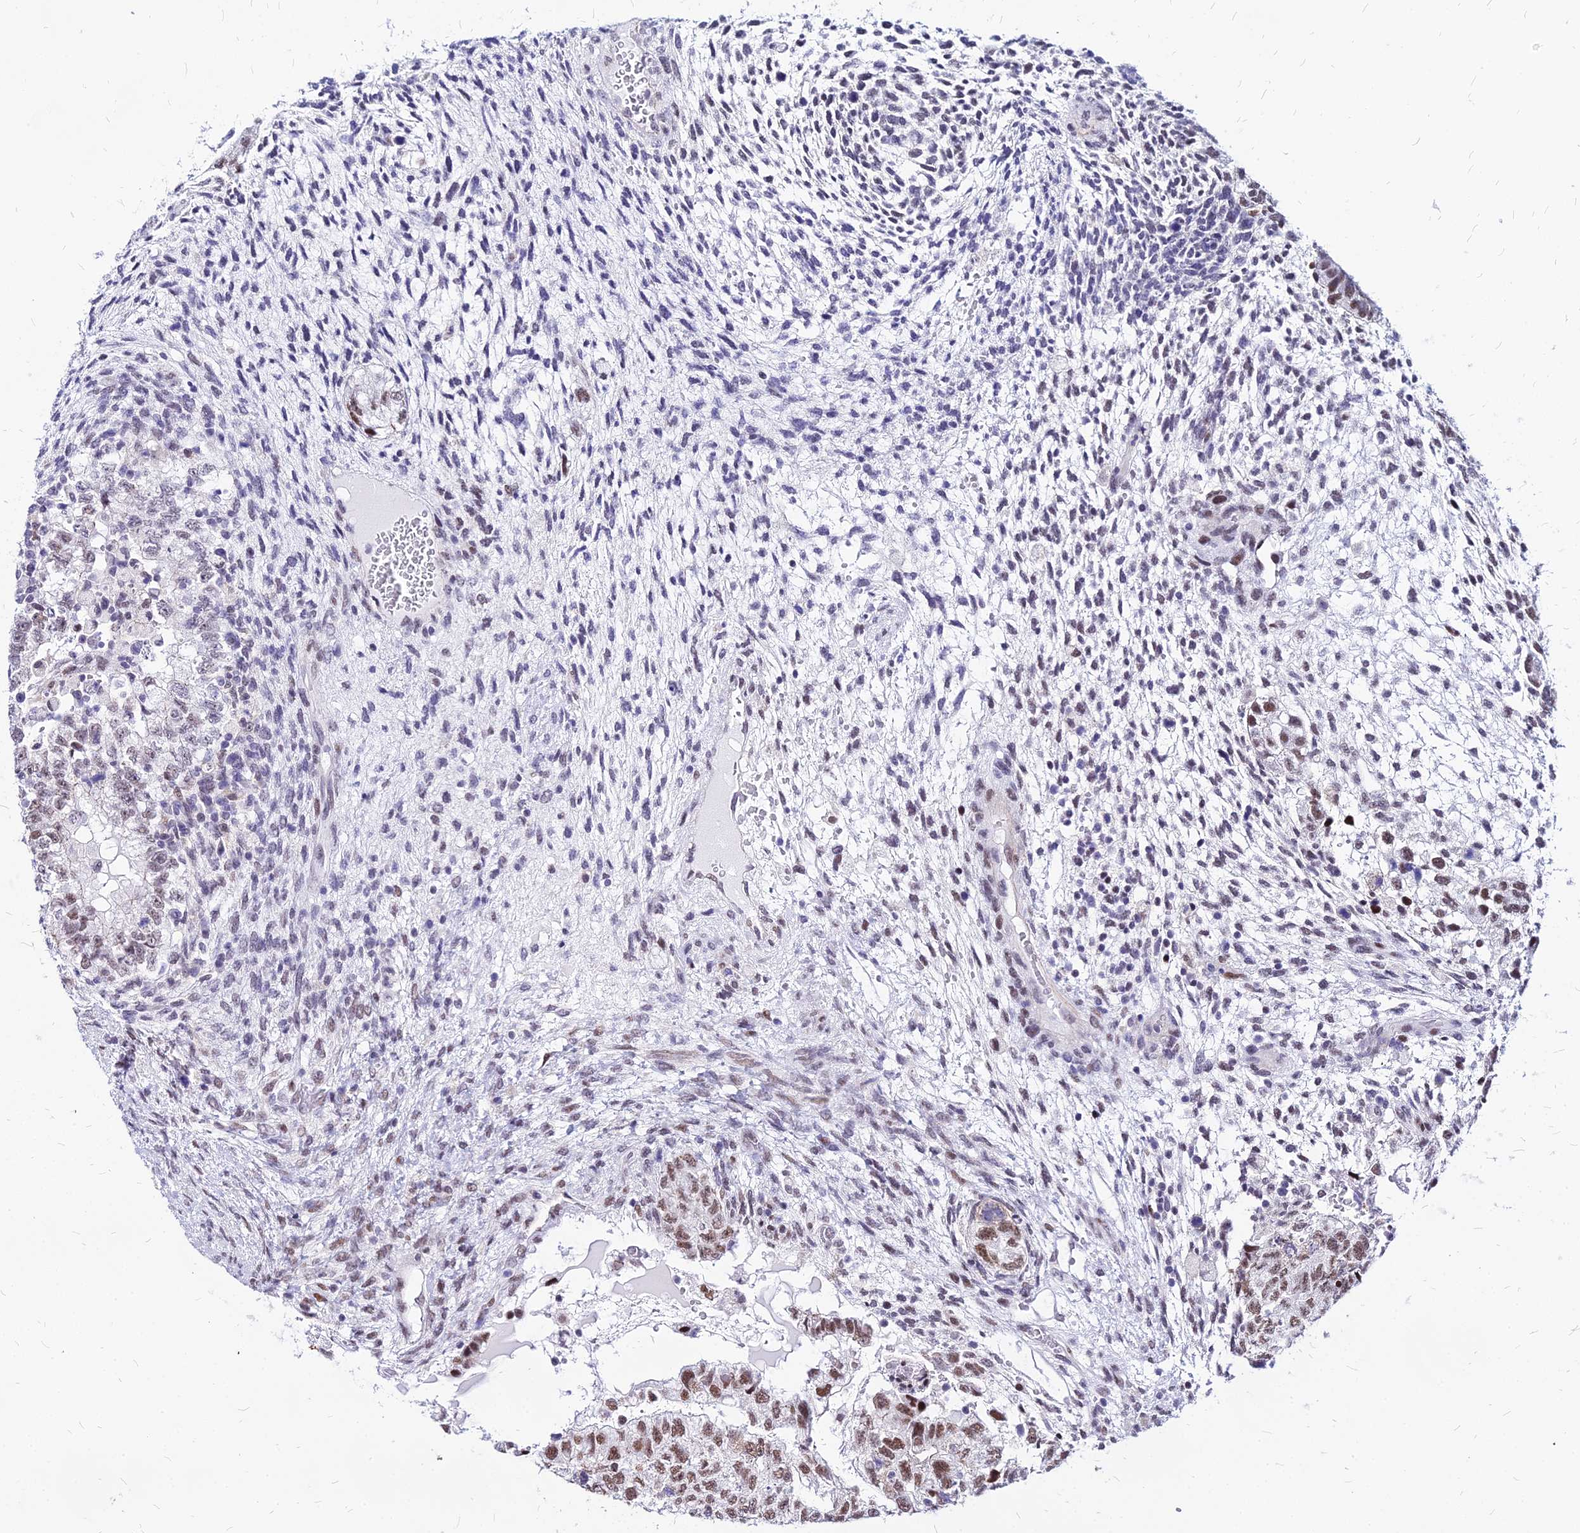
{"staining": {"intensity": "moderate", "quantity": "<25%", "location": "nuclear"}, "tissue": "testis cancer", "cell_type": "Tumor cells", "image_type": "cancer", "snomed": [{"axis": "morphology", "description": "Normal tissue, NOS"}, {"axis": "morphology", "description": "Carcinoma, Embryonal, NOS"}, {"axis": "topography", "description": "Testis"}], "caption": "About <25% of tumor cells in testis embryonal carcinoma reveal moderate nuclear protein positivity as visualized by brown immunohistochemical staining.", "gene": "FDX2", "patient": {"sex": "male", "age": 36}}